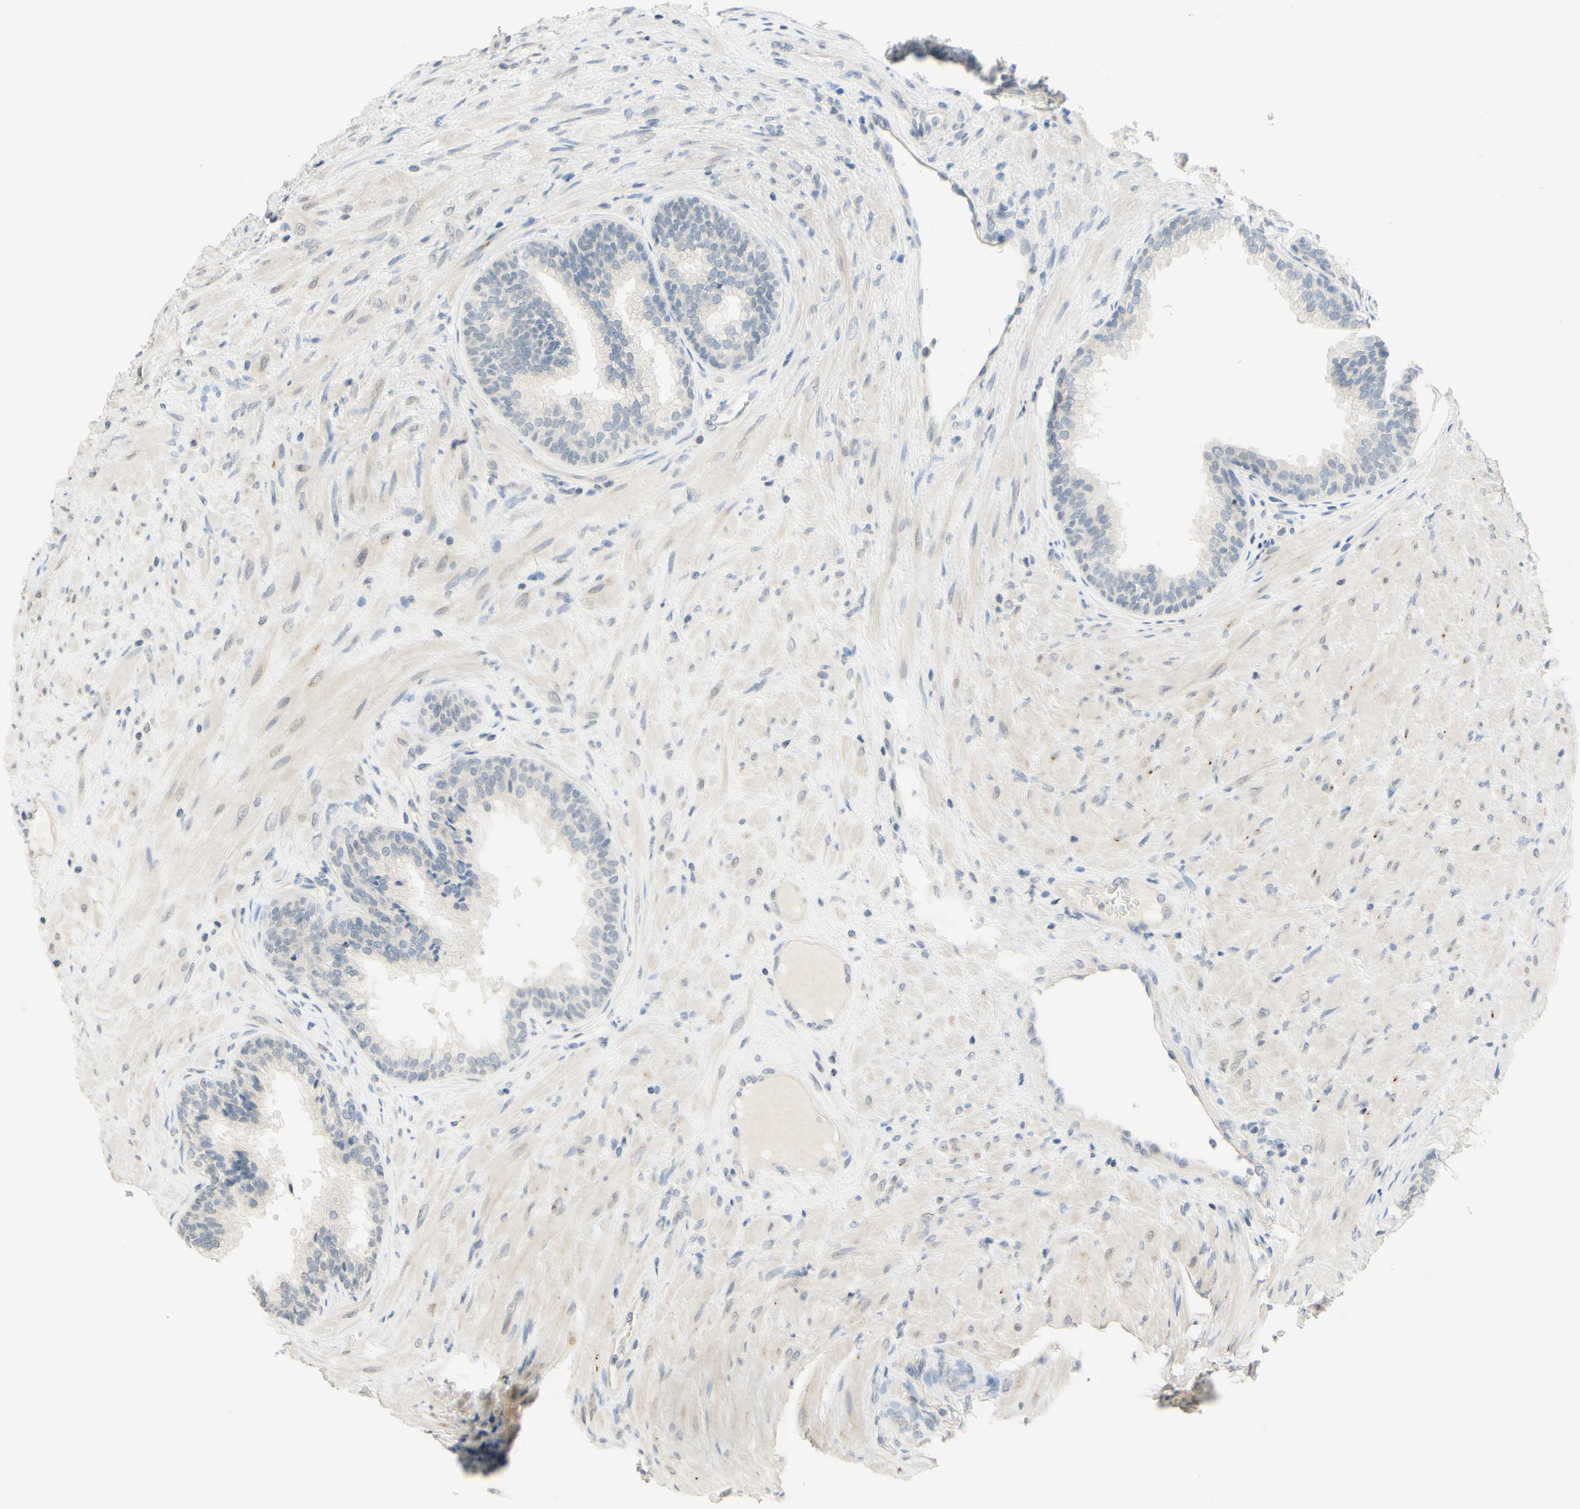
{"staining": {"intensity": "weak", "quantity": ">75%", "location": "cytoplasmic/membranous"}, "tissue": "prostate", "cell_type": "Glandular cells", "image_type": "normal", "snomed": [{"axis": "morphology", "description": "Normal tissue, NOS"}, {"axis": "topography", "description": "Prostate"}], "caption": "This is a micrograph of immunohistochemistry (IHC) staining of unremarkable prostate, which shows weak positivity in the cytoplasmic/membranous of glandular cells.", "gene": "MAG", "patient": {"sex": "male", "age": 76}}